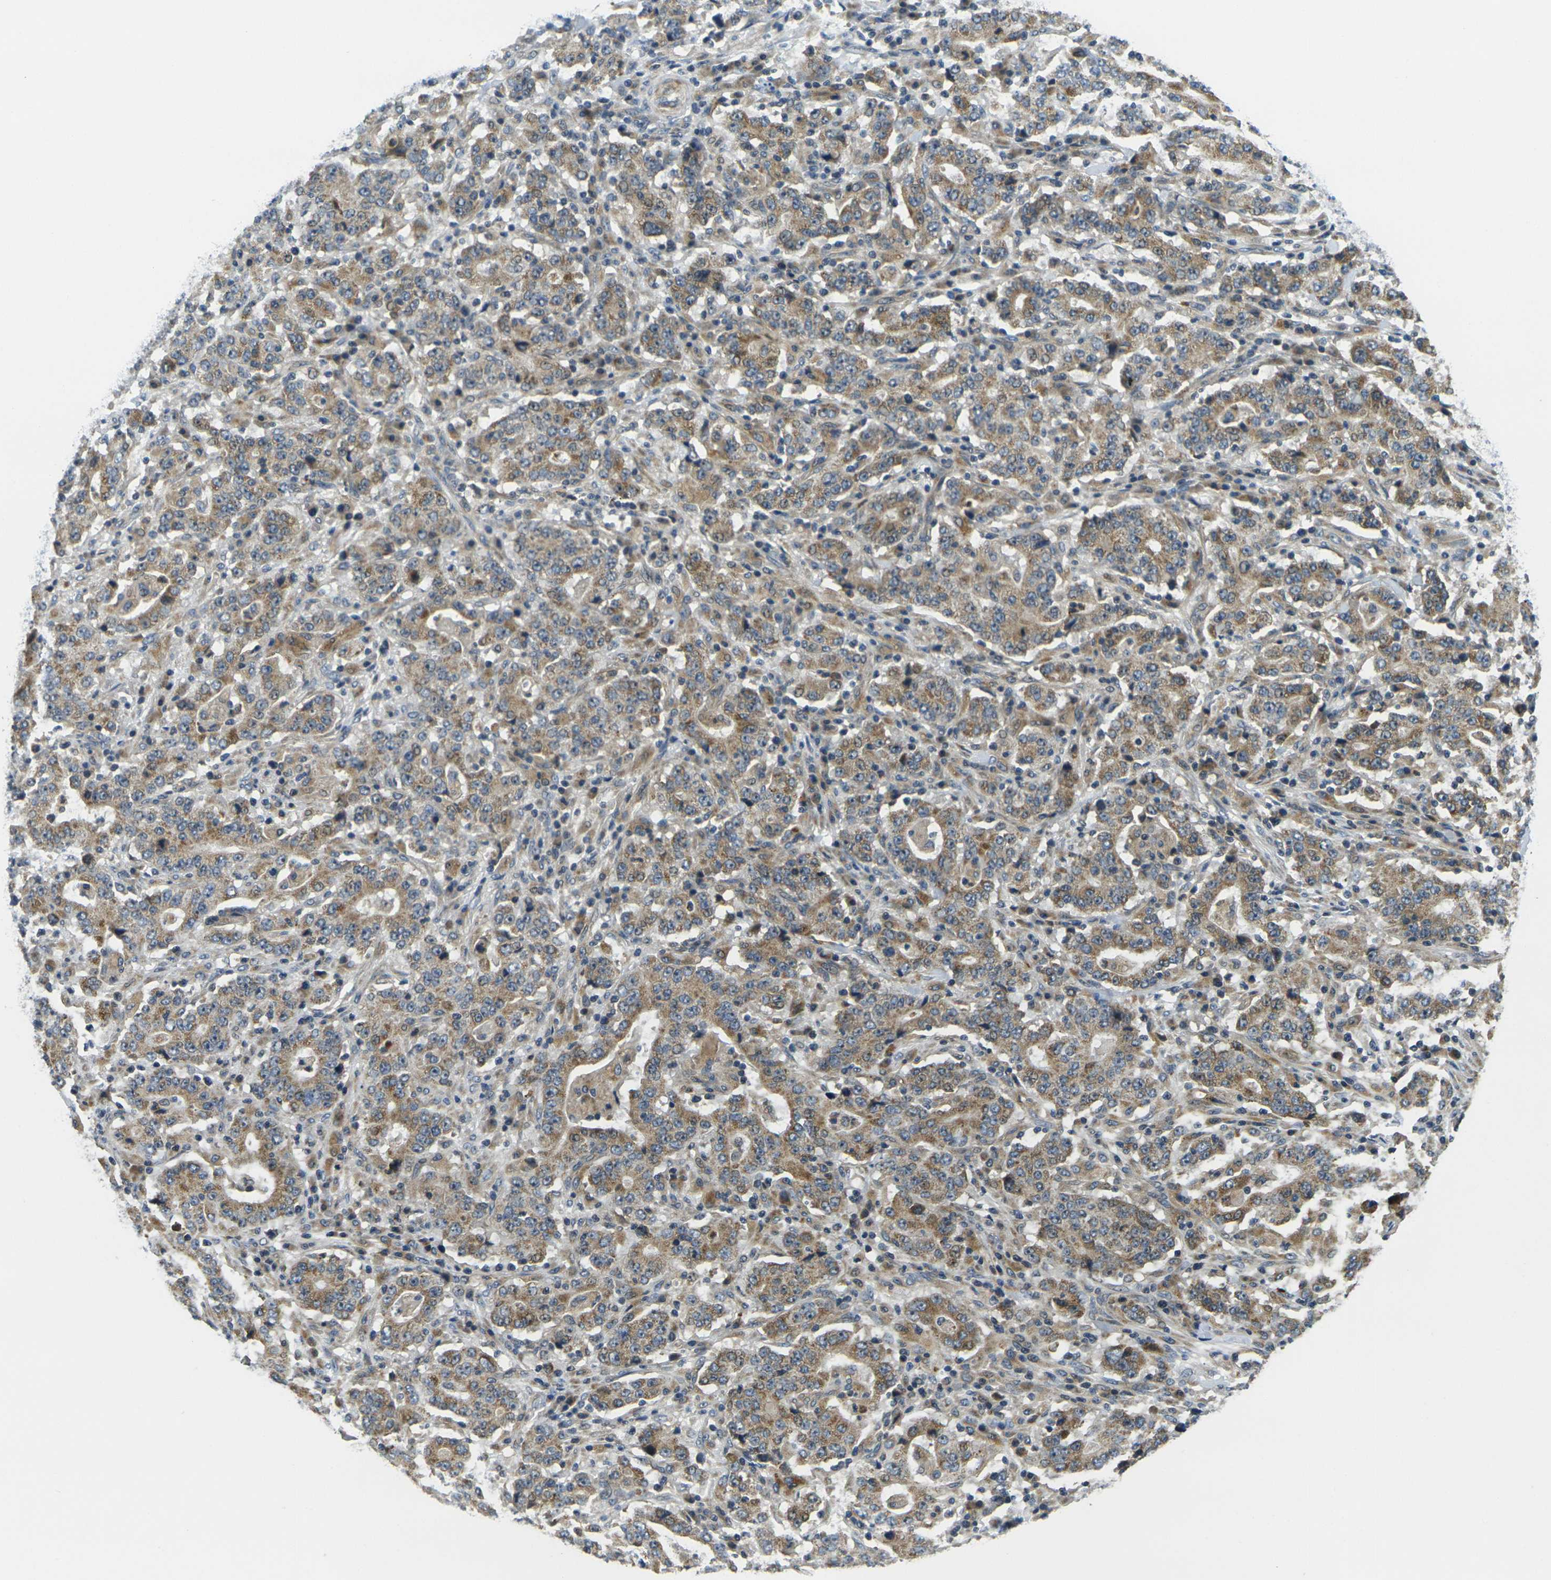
{"staining": {"intensity": "moderate", "quantity": ">75%", "location": "cytoplasmic/membranous"}, "tissue": "stomach cancer", "cell_type": "Tumor cells", "image_type": "cancer", "snomed": [{"axis": "morphology", "description": "Normal tissue, NOS"}, {"axis": "morphology", "description": "Adenocarcinoma, NOS"}, {"axis": "topography", "description": "Stomach, upper"}, {"axis": "topography", "description": "Stomach"}], "caption": "The photomicrograph exhibits immunohistochemical staining of stomach cancer. There is moderate cytoplasmic/membranous expression is appreciated in approximately >75% of tumor cells. (brown staining indicates protein expression, while blue staining denotes nuclei).", "gene": "MINAR2", "patient": {"sex": "male", "age": 59}}